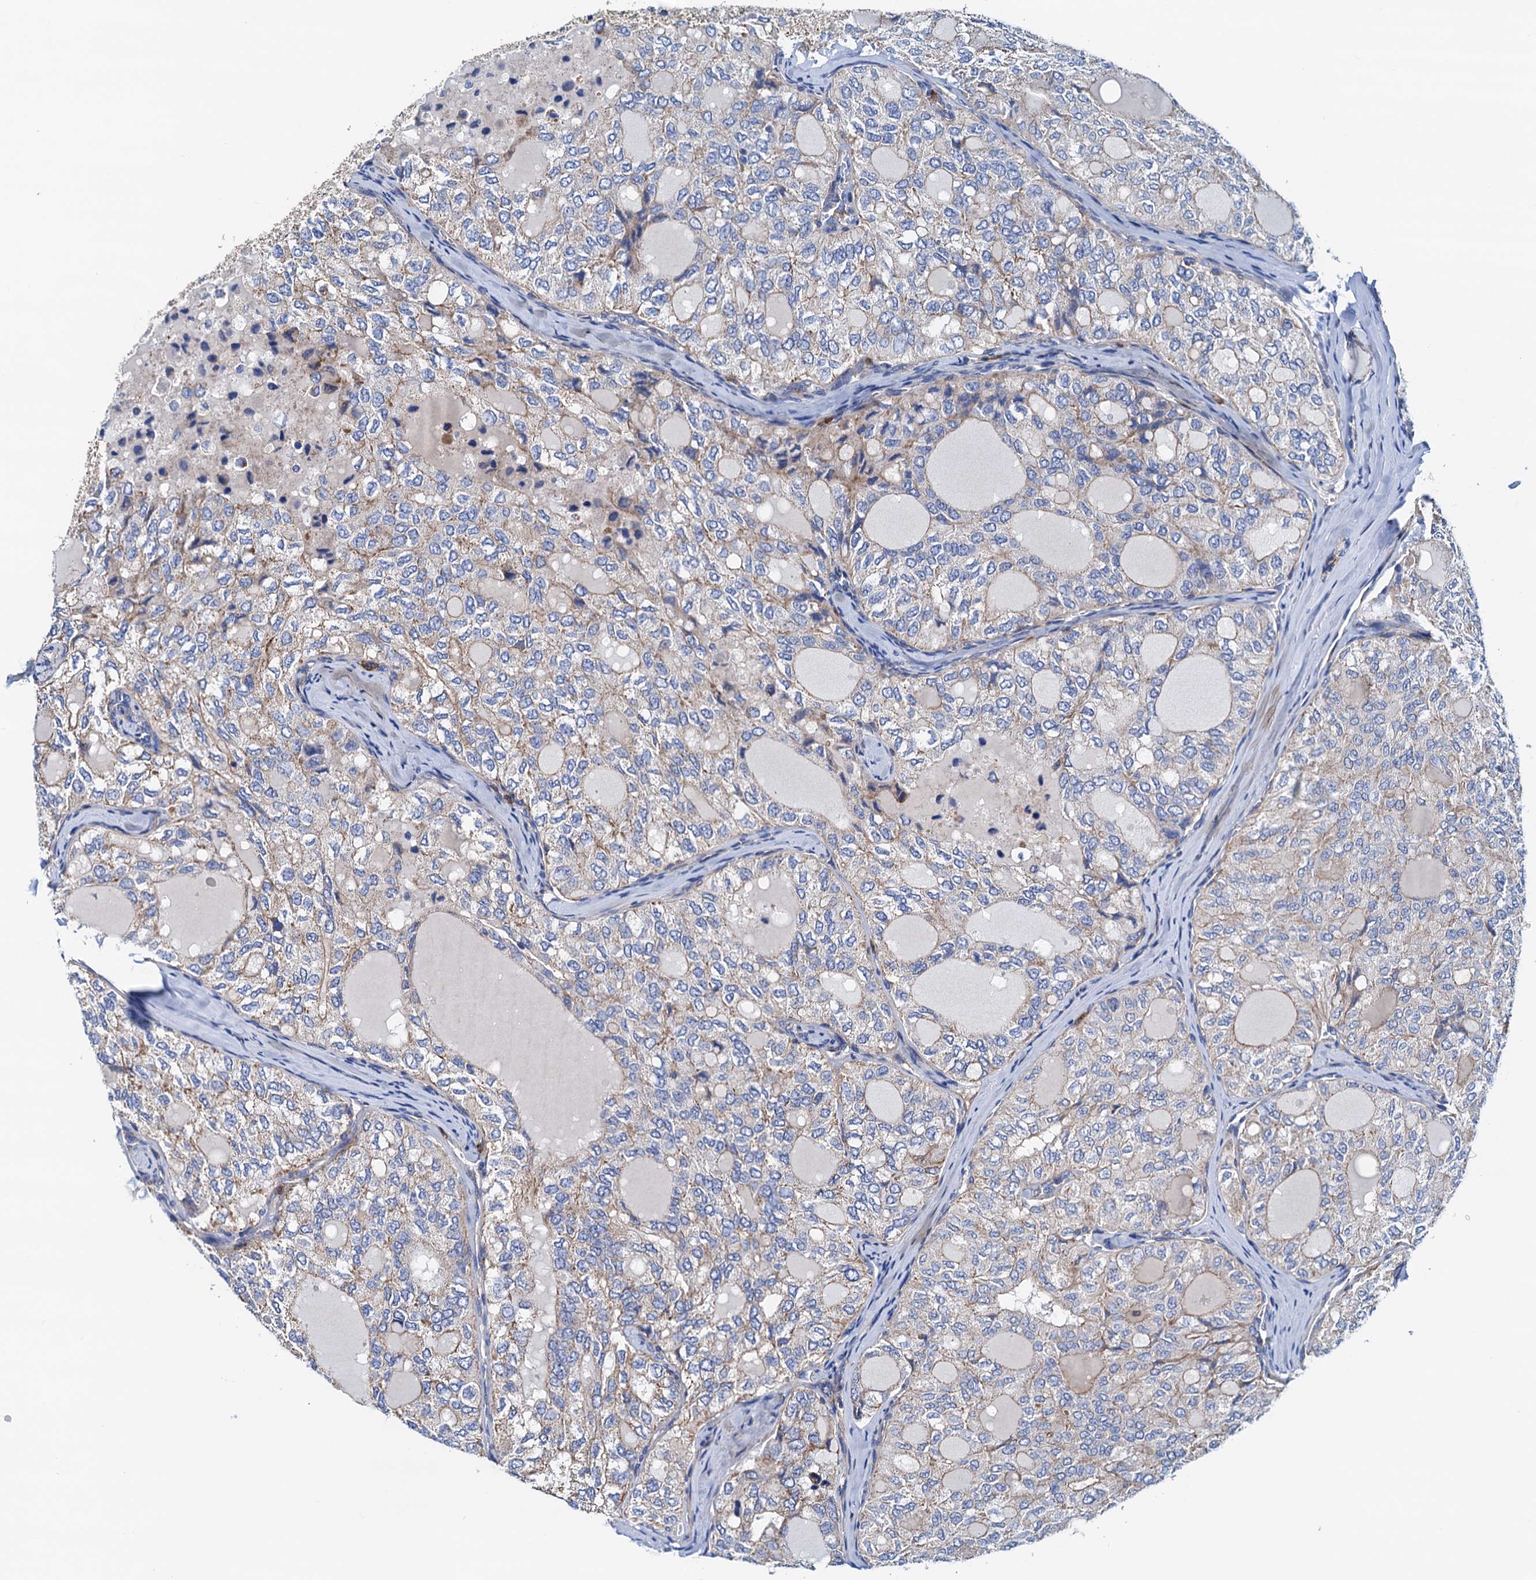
{"staining": {"intensity": "negative", "quantity": "none", "location": "none"}, "tissue": "thyroid cancer", "cell_type": "Tumor cells", "image_type": "cancer", "snomed": [{"axis": "morphology", "description": "Follicular adenoma carcinoma, NOS"}, {"axis": "topography", "description": "Thyroid gland"}], "caption": "Protein analysis of thyroid cancer exhibits no significant staining in tumor cells.", "gene": "RASSF9", "patient": {"sex": "male", "age": 75}}